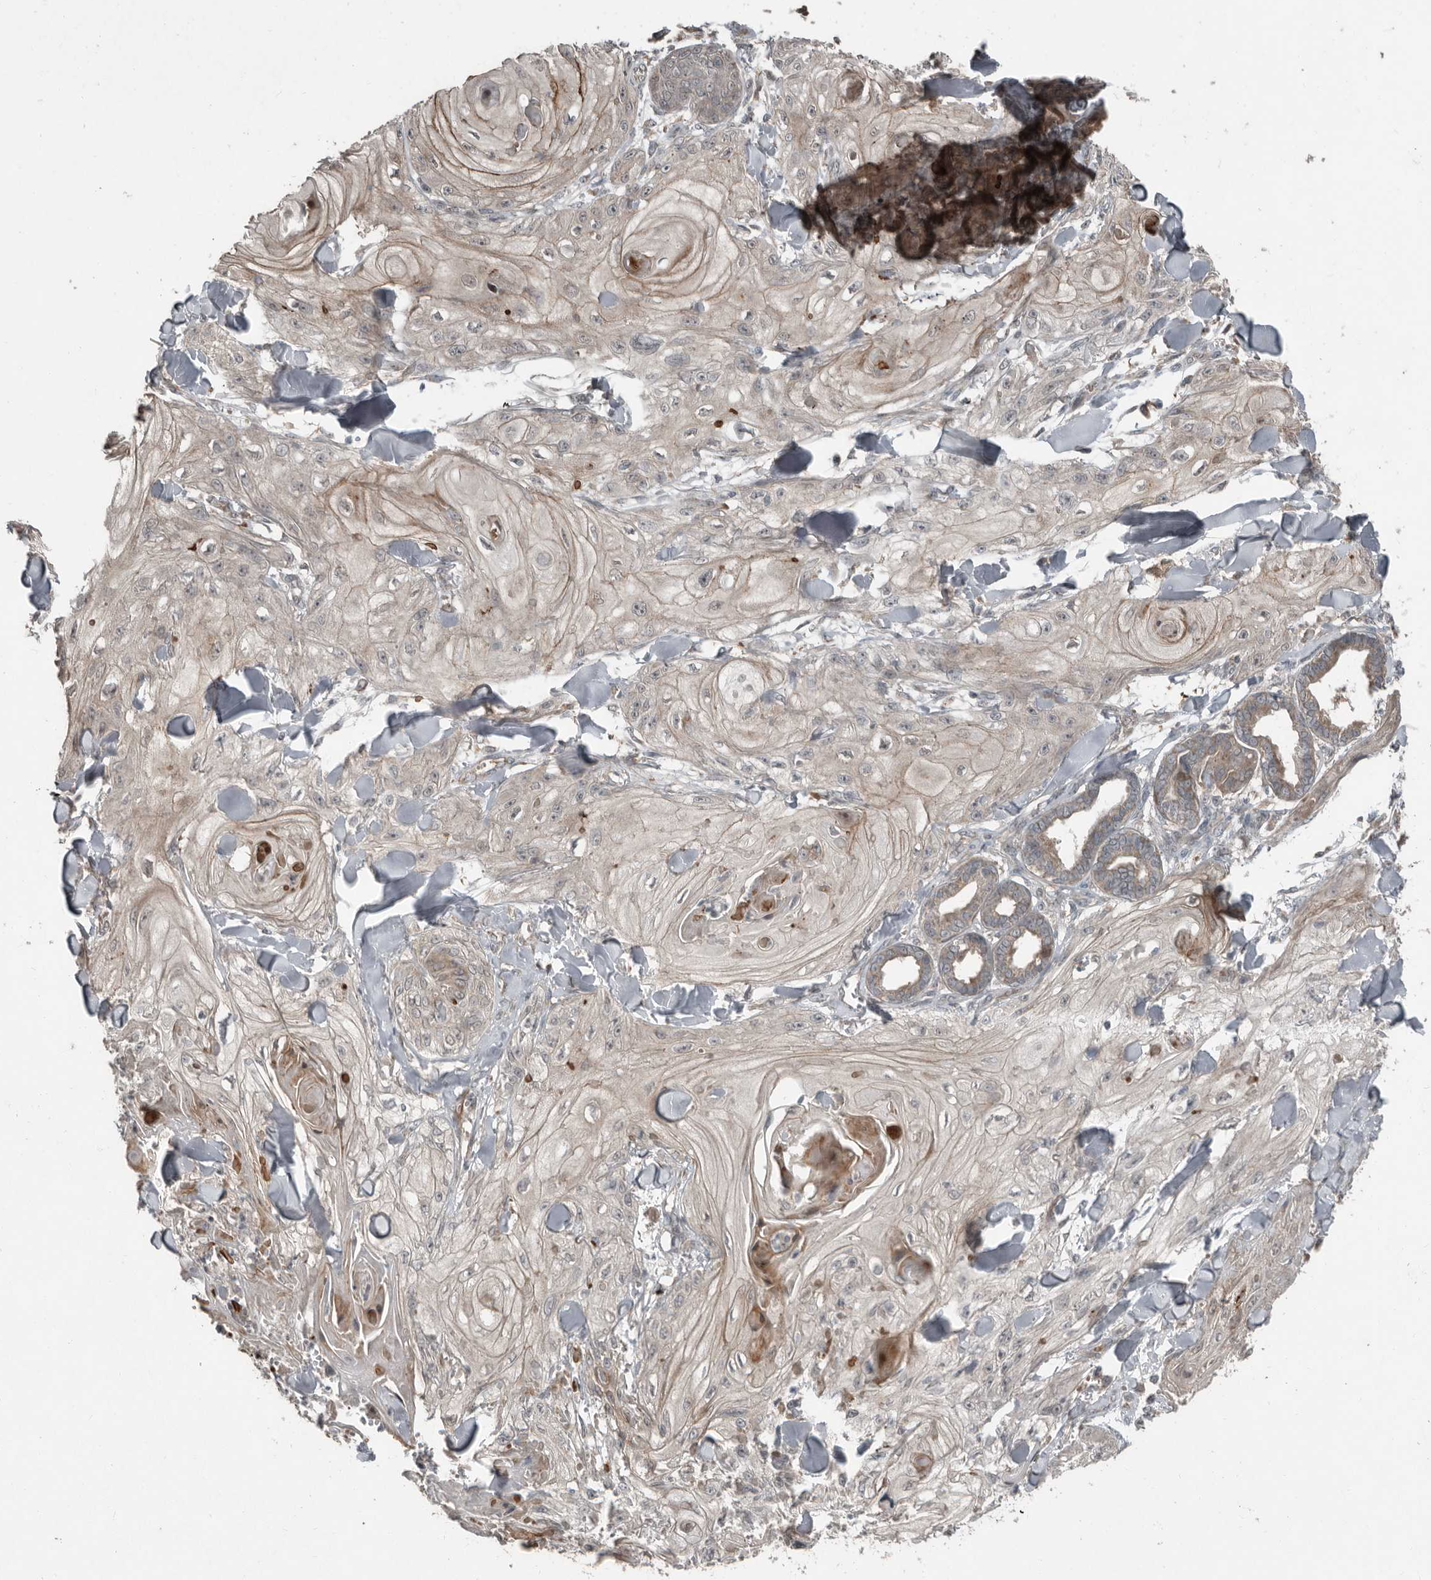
{"staining": {"intensity": "negative", "quantity": "none", "location": "none"}, "tissue": "skin cancer", "cell_type": "Tumor cells", "image_type": "cancer", "snomed": [{"axis": "morphology", "description": "Squamous cell carcinoma, NOS"}, {"axis": "topography", "description": "Skin"}], "caption": "A micrograph of skin cancer stained for a protein displays no brown staining in tumor cells.", "gene": "SLC6A7", "patient": {"sex": "male", "age": 74}}